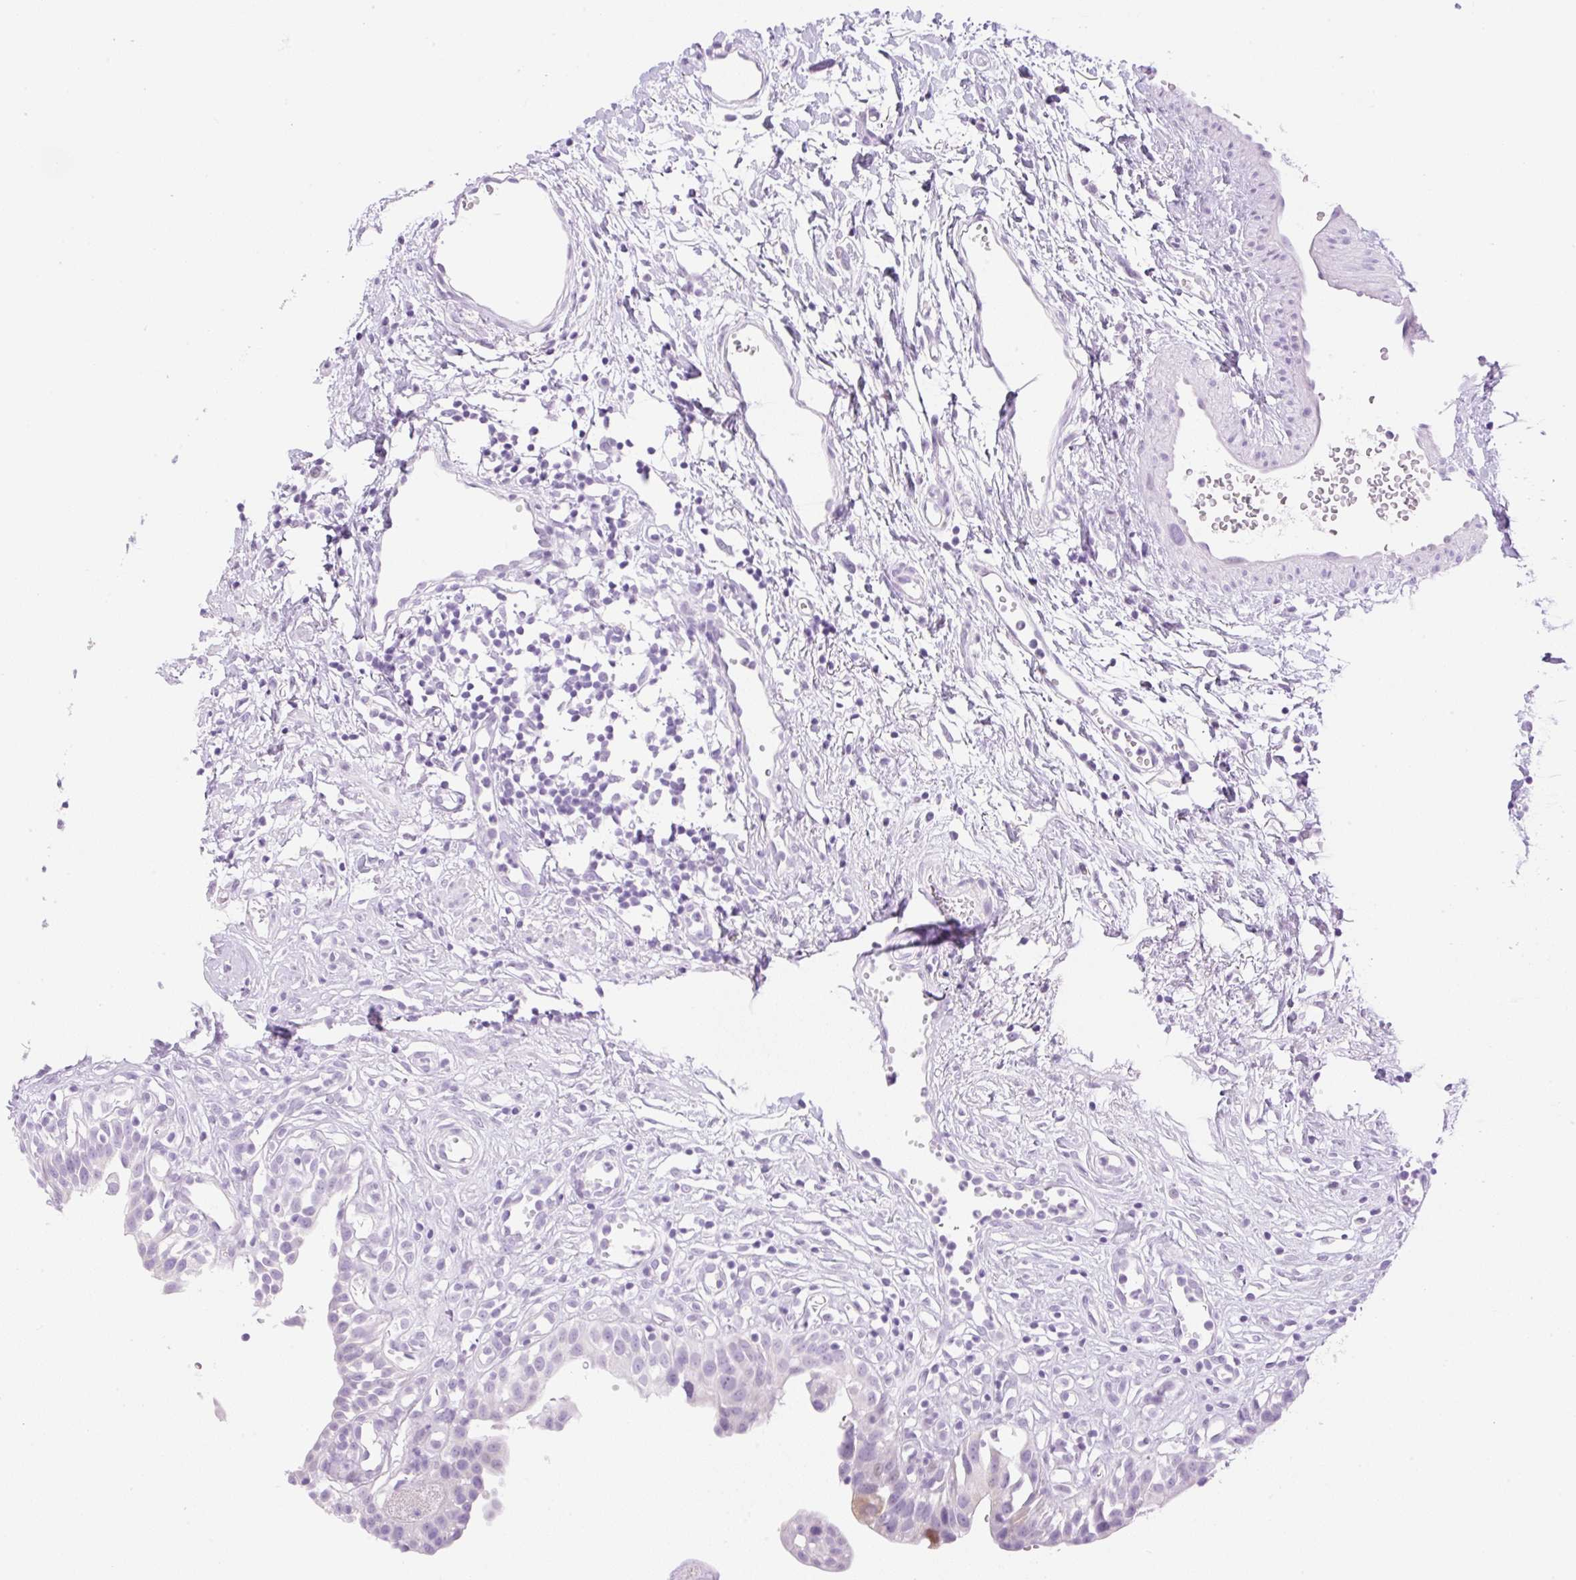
{"staining": {"intensity": "strong", "quantity": "<25%", "location": "cytoplasmic/membranous,nuclear"}, "tissue": "urinary bladder", "cell_type": "Urothelial cells", "image_type": "normal", "snomed": [{"axis": "morphology", "description": "Normal tissue, NOS"}, {"axis": "topography", "description": "Urinary bladder"}], "caption": "Protein analysis of normal urinary bladder exhibits strong cytoplasmic/membranous,nuclear expression in approximately <25% of urothelial cells.", "gene": "SPRR4", "patient": {"sex": "male", "age": 51}}